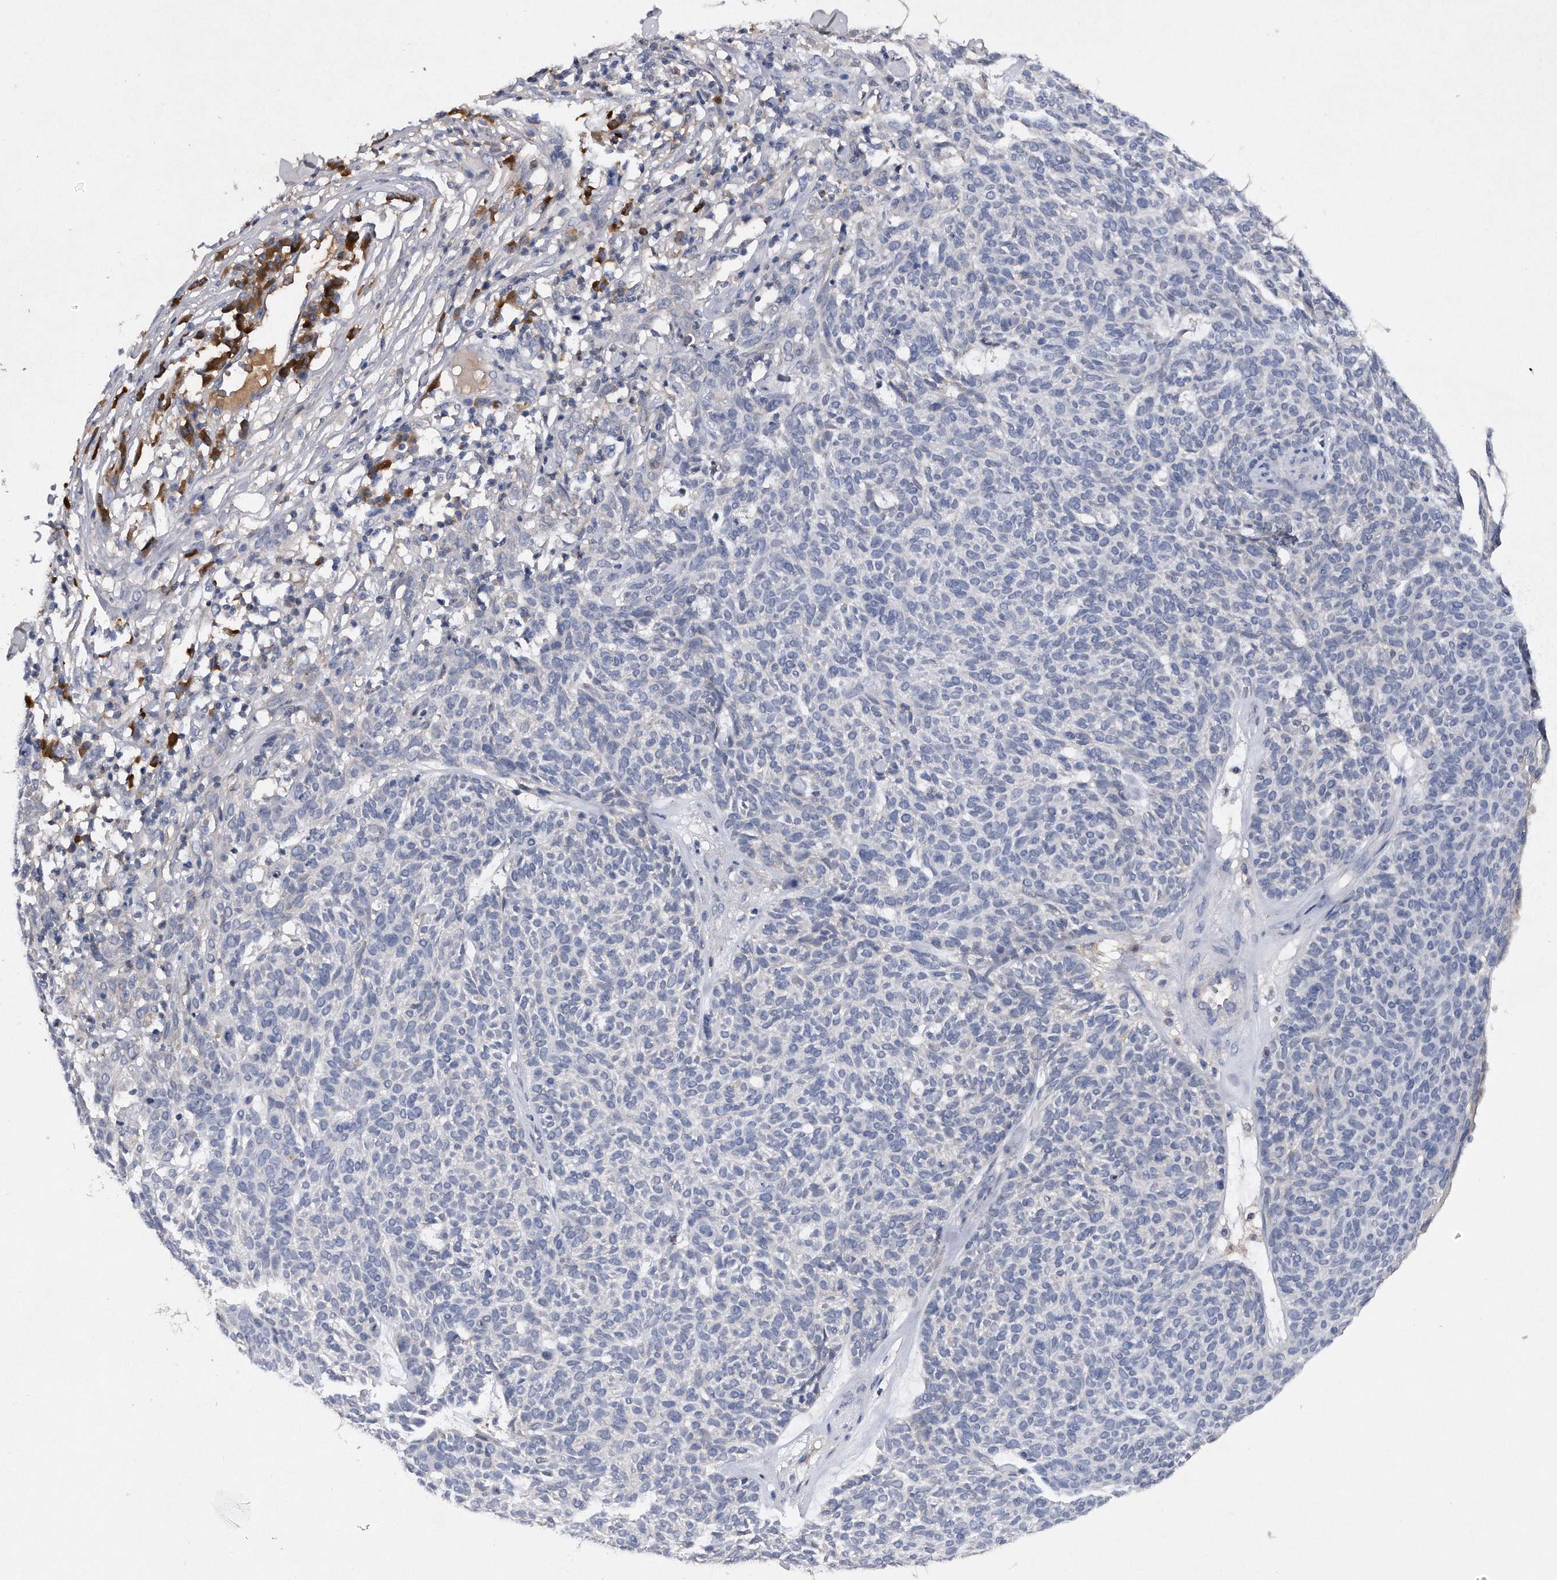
{"staining": {"intensity": "negative", "quantity": "none", "location": "none"}, "tissue": "skin cancer", "cell_type": "Tumor cells", "image_type": "cancer", "snomed": [{"axis": "morphology", "description": "Squamous cell carcinoma, NOS"}, {"axis": "topography", "description": "Skin"}], "caption": "Immunohistochemical staining of human skin squamous cell carcinoma reveals no significant expression in tumor cells.", "gene": "ASNS", "patient": {"sex": "female", "age": 90}}